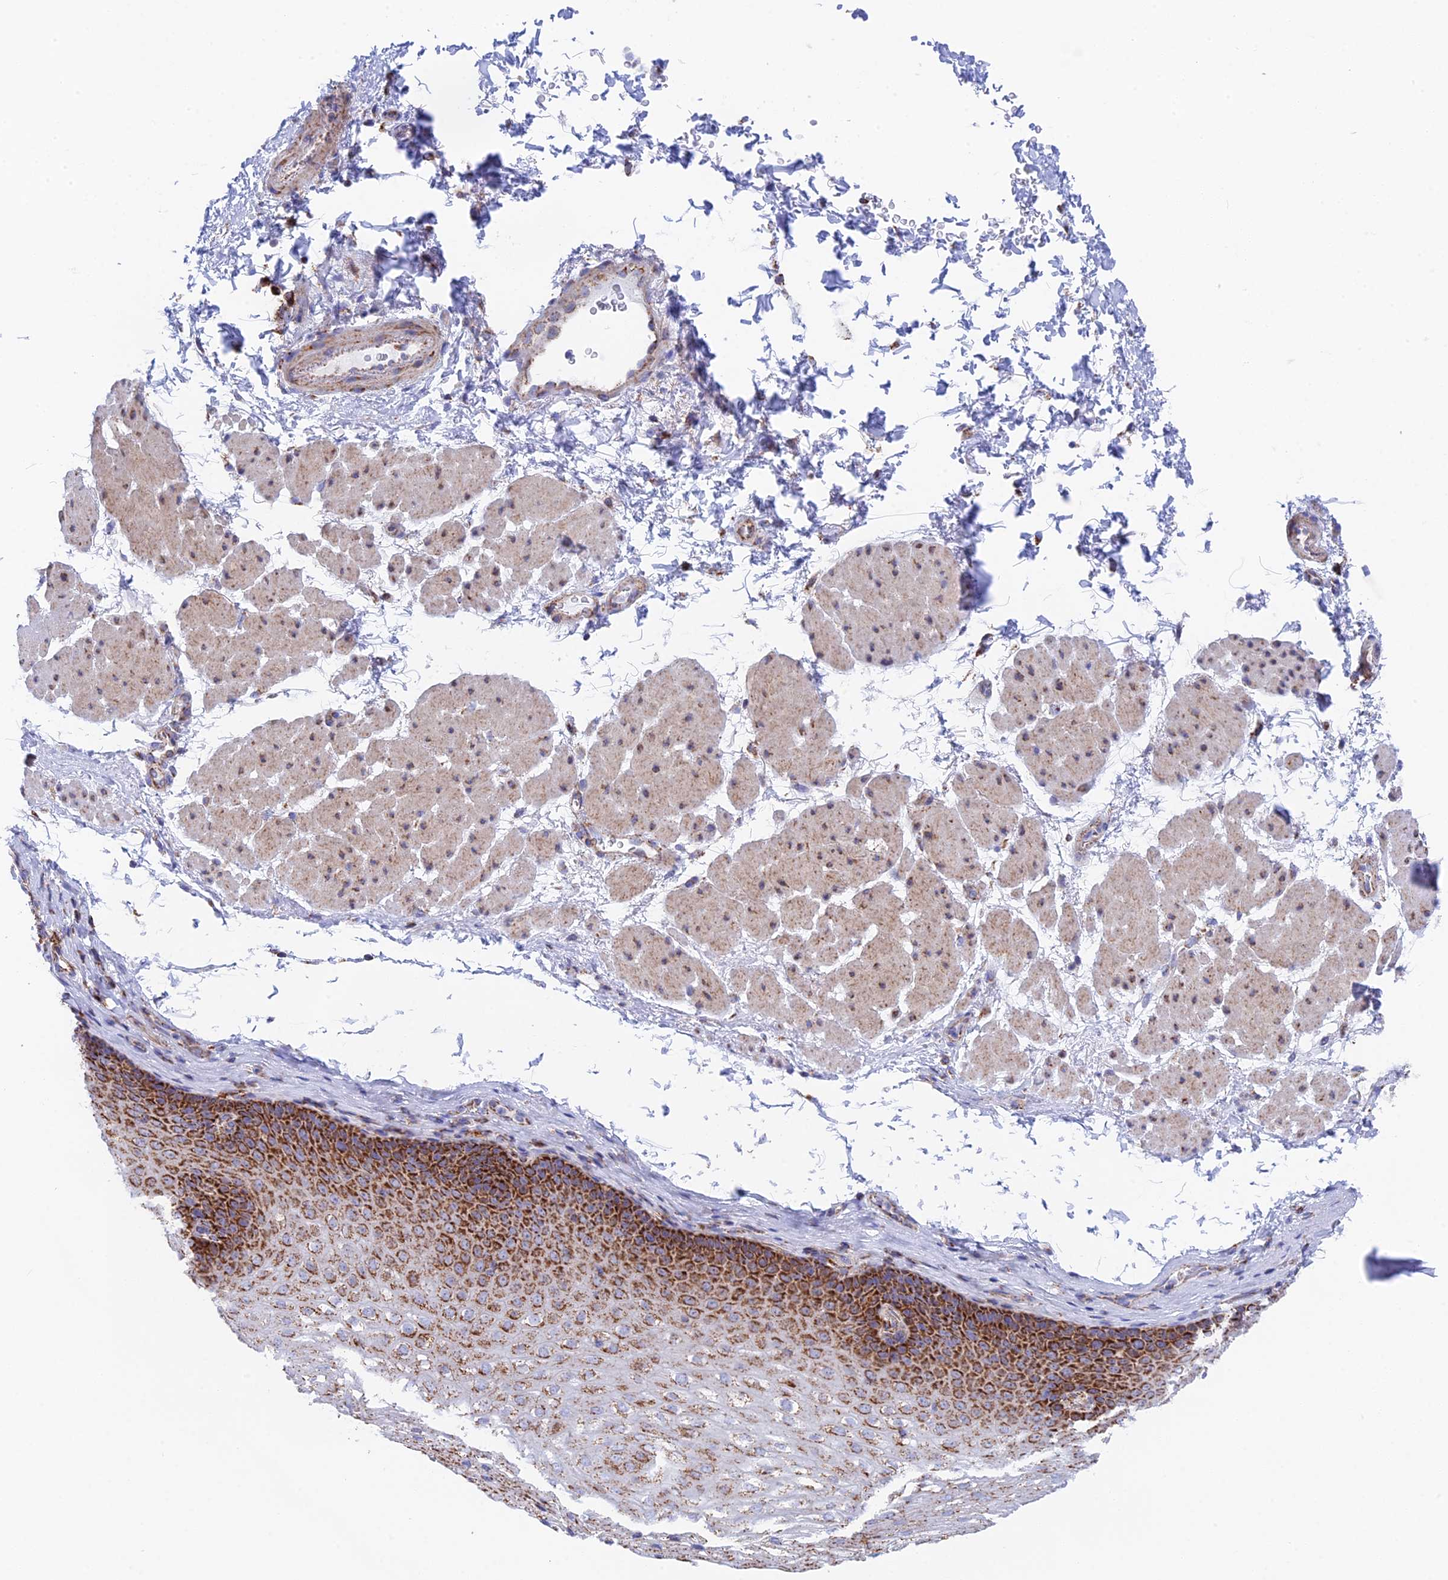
{"staining": {"intensity": "strong", "quantity": ">75%", "location": "cytoplasmic/membranous"}, "tissue": "esophagus", "cell_type": "Squamous epithelial cells", "image_type": "normal", "snomed": [{"axis": "morphology", "description": "Normal tissue, NOS"}, {"axis": "topography", "description": "Esophagus"}], "caption": "IHC (DAB (3,3'-diaminobenzidine)) staining of unremarkable human esophagus shows strong cytoplasmic/membranous protein staining in about >75% of squamous epithelial cells.", "gene": "NDUFA5", "patient": {"sex": "female", "age": 66}}